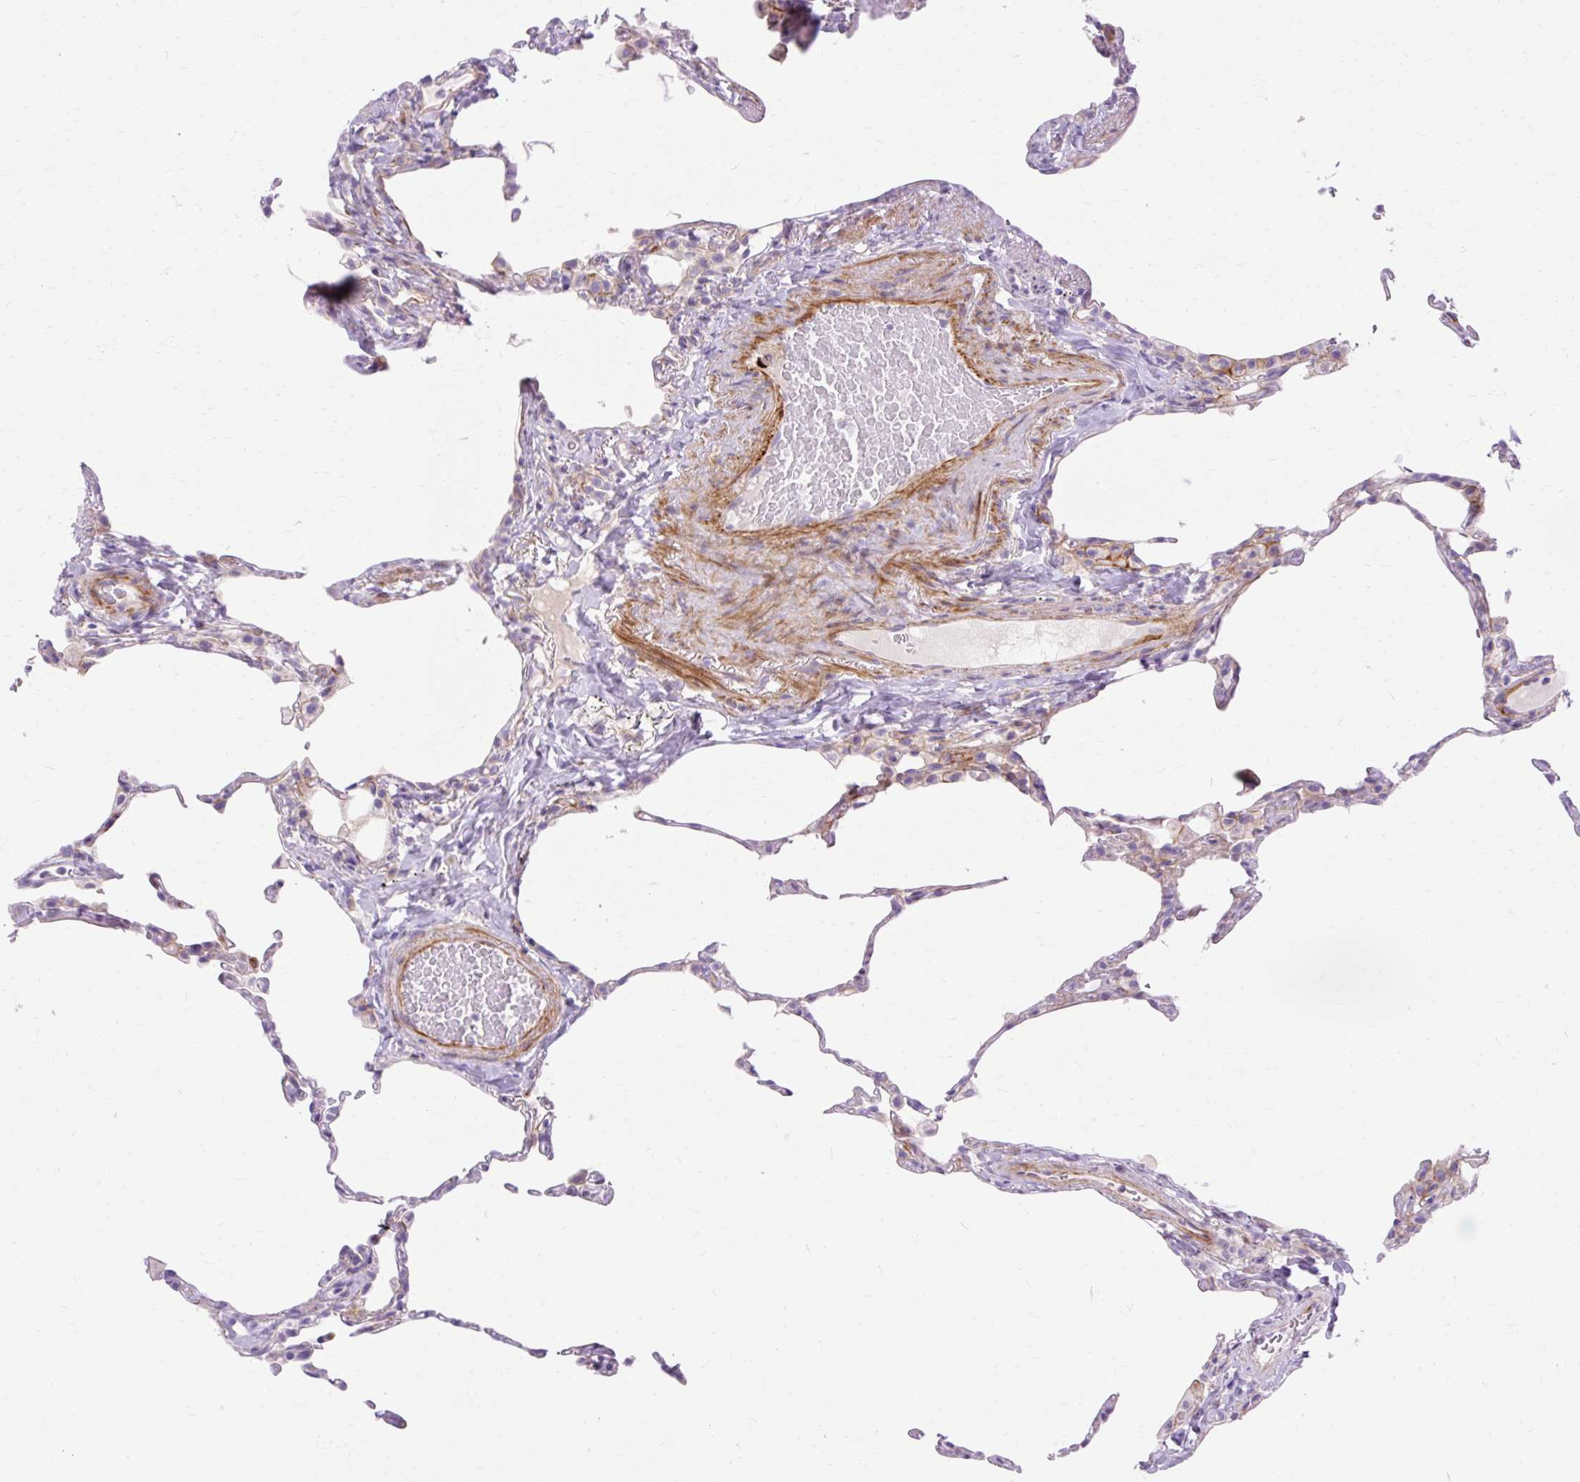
{"staining": {"intensity": "negative", "quantity": "none", "location": "none"}, "tissue": "lung", "cell_type": "Alveolar cells", "image_type": "normal", "snomed": [{"axis": "morphology", "description": "Normal tissue, NOS"}, {"axis": "topography", "description": "Lung"}], "caption": "Immunohistochemistry histopathology image of benign lung: lung stained with DAB reveals no significant protein staining in alveolar cells.", "gene": "CORO7", "patient": {"sex": "female", "age": 57}}